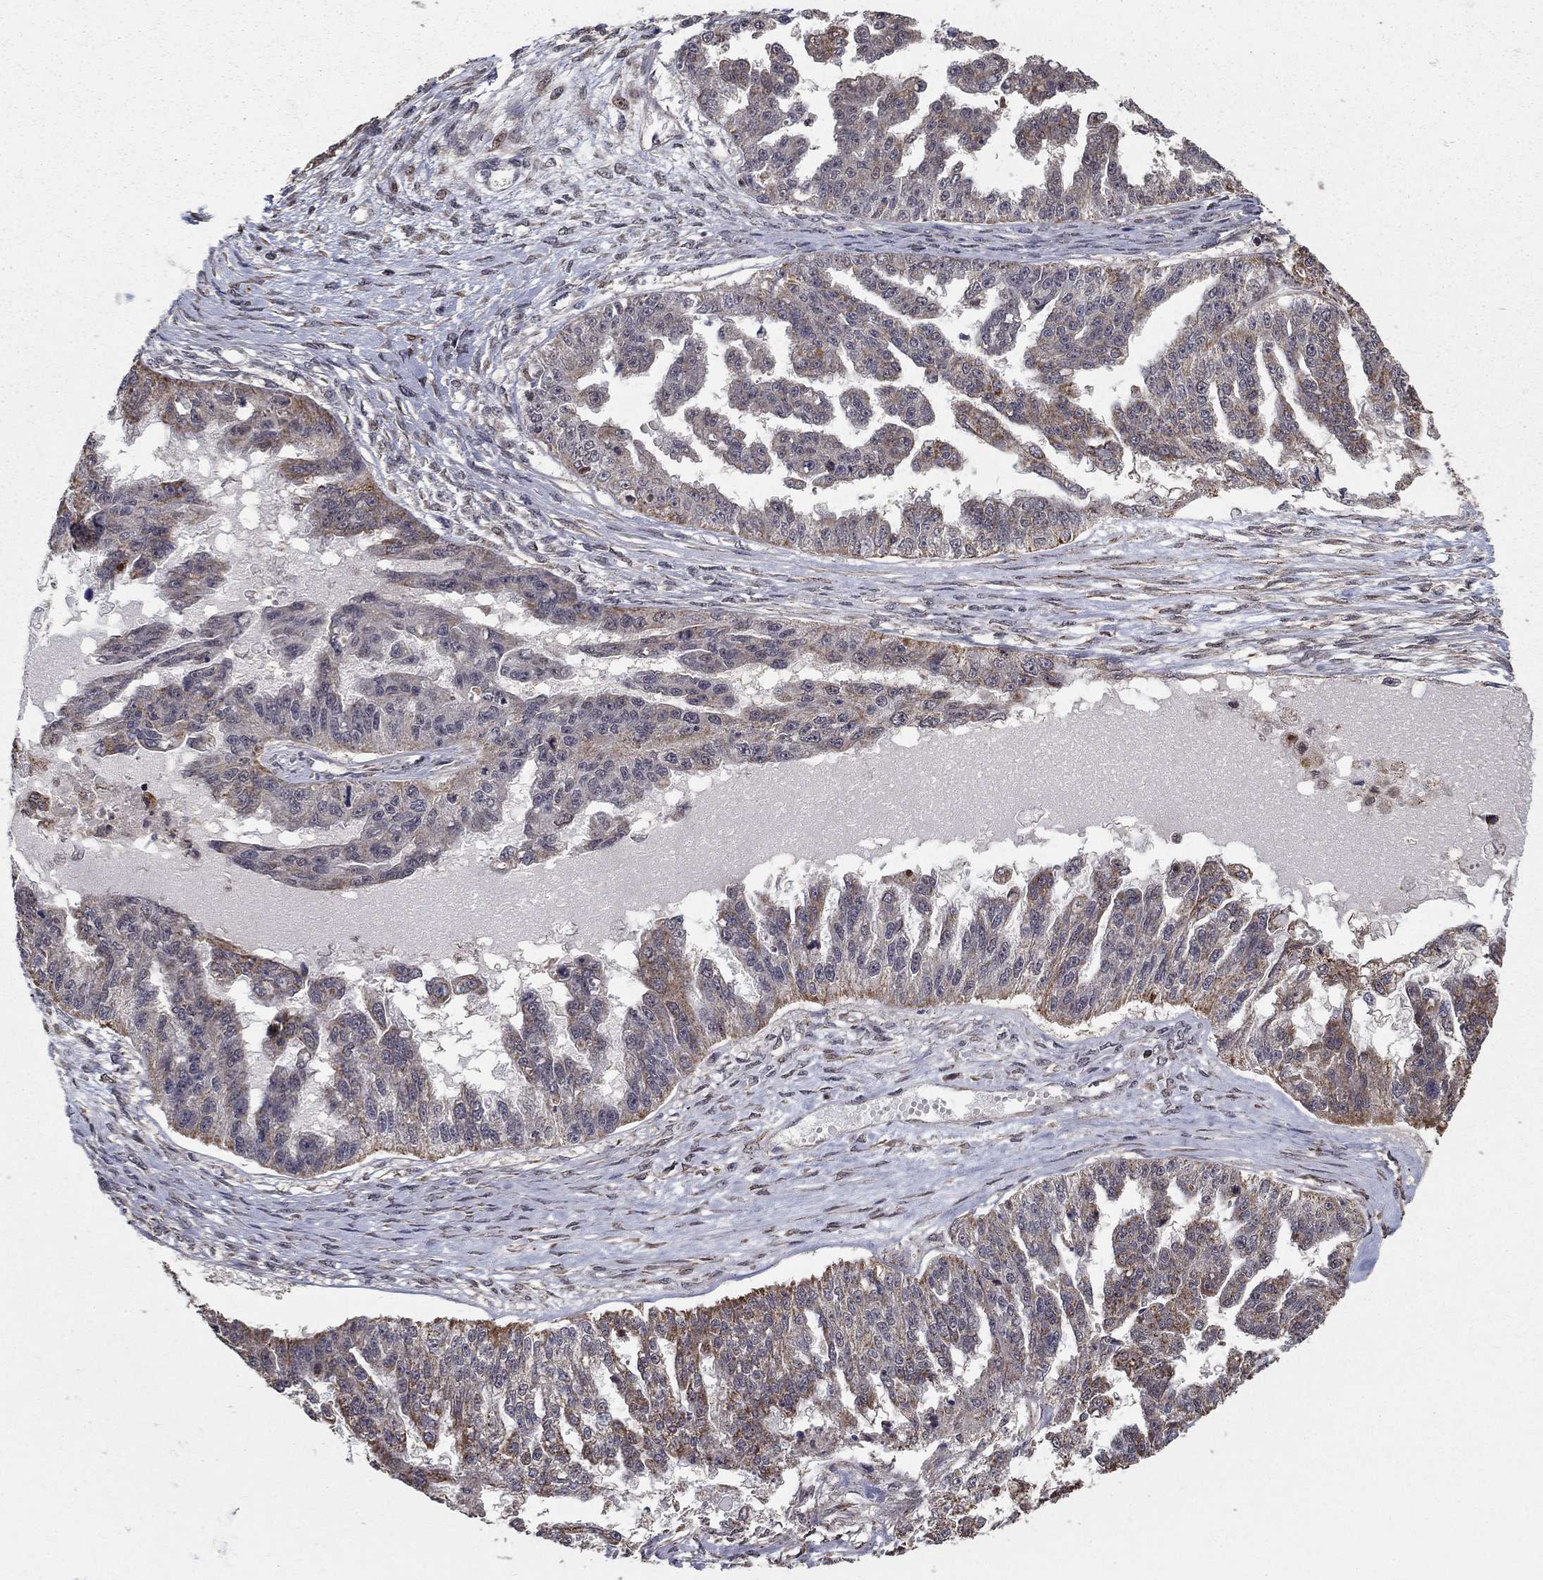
{"staining": {"intensity": "moderate", "quantity": "25%-75%", "location": "cytoplasmic/membranous"}, "tissue": "ovarian cancer", "cell_type": "Tumor cells", "image_type": "cancer", "snomed": [{"axis": "morphology", "description": "Cystadenocarcinoma, serous, NOS"}, {"axis": "topography", "description": "Ovary"}], "caption": "A micrograph of human ovarian serous cystadenocarcinoma stained for a protein displays moderate cytoplasmic/membranous brown staining in tumor cells.", "gene": "ACOT13", "patient": {"sex": "female", "age": 58}}